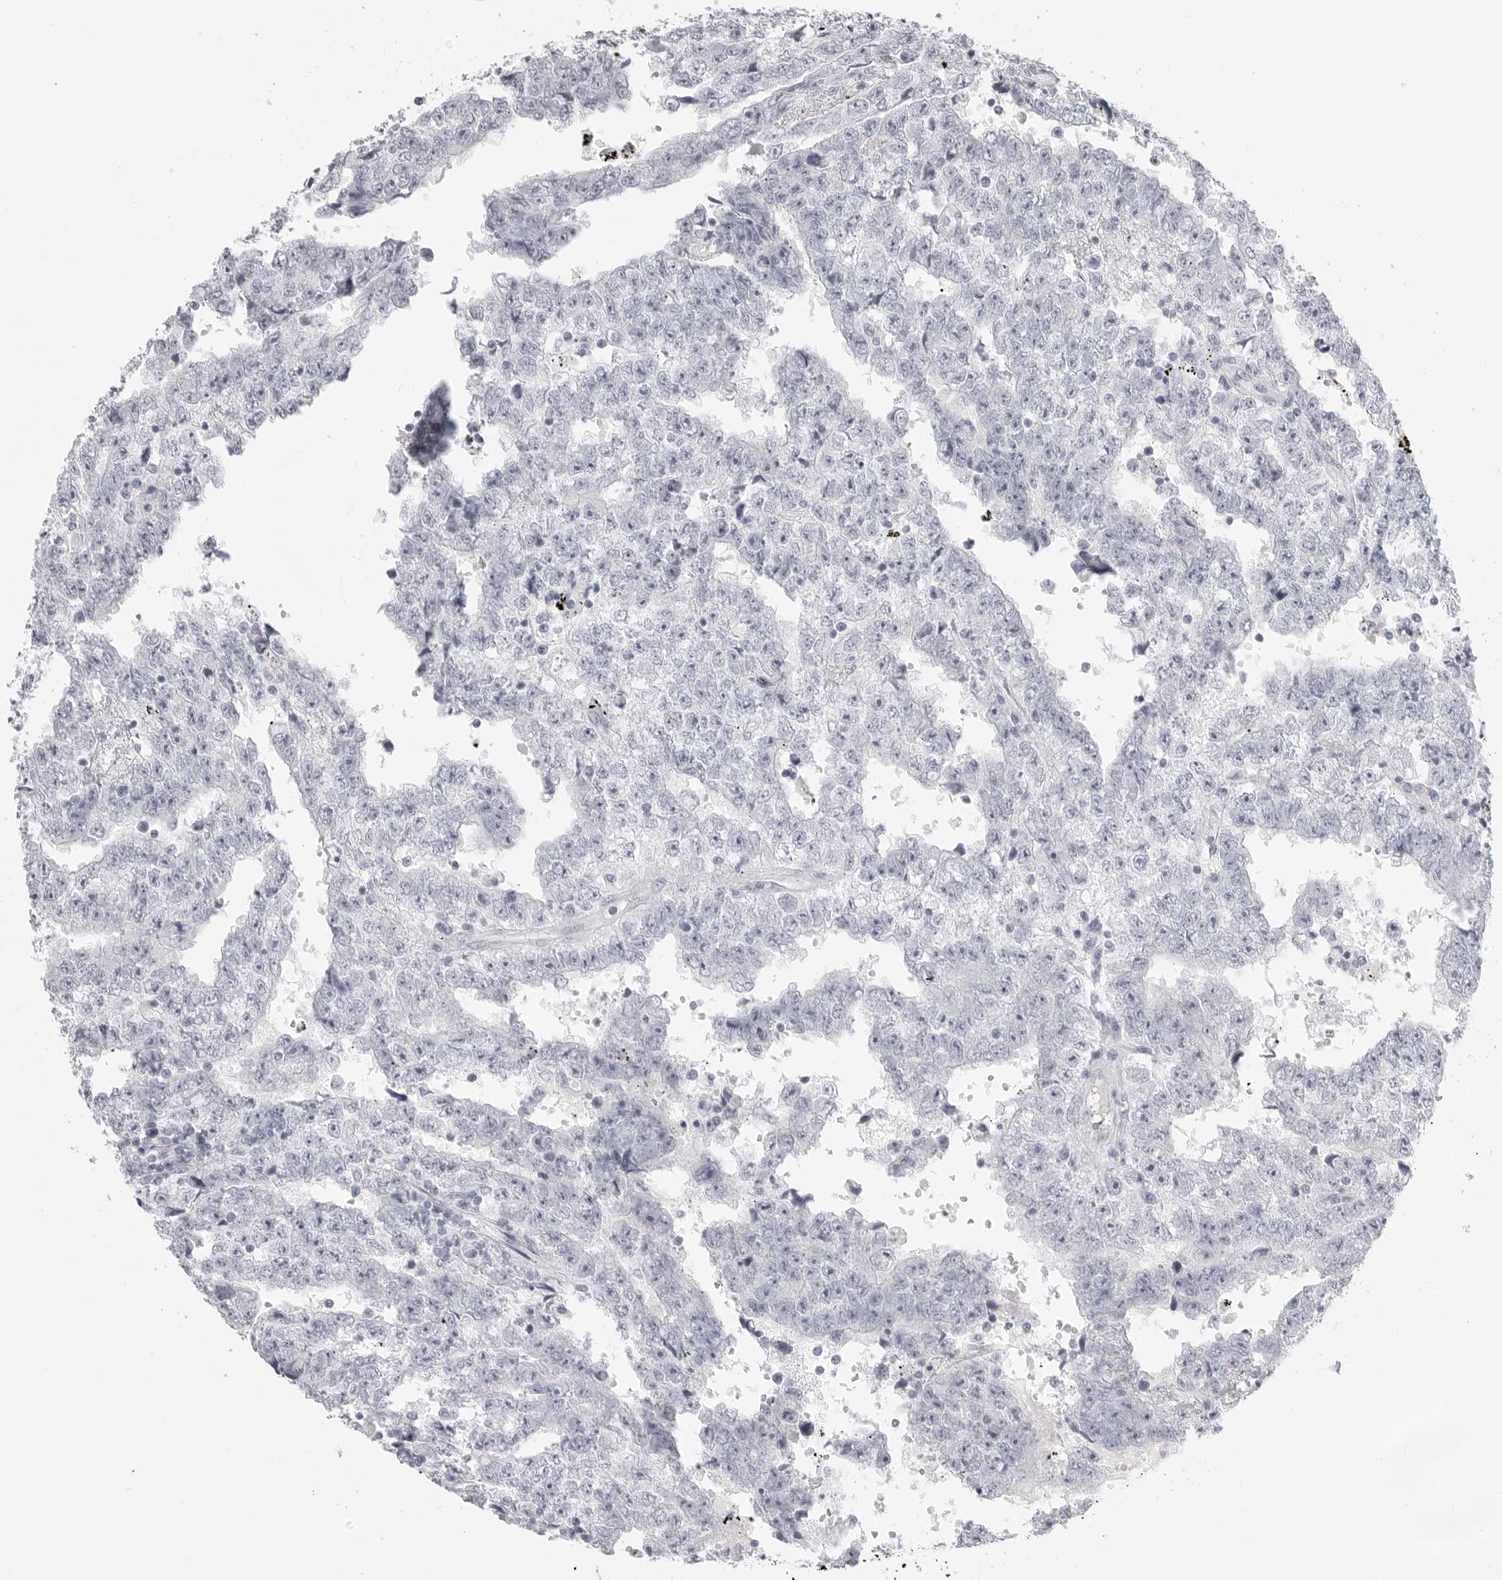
{"staining": {"intensity": "negative", "quantity": "none", "location": "none"}, "tissue": "testis cancer", "cell_type": "Tumor cells", "image_type": "cancer", "snomed": [{"axis": "morphology", "description": "Carcinoma, Embryonal, NOS"}, {"axis": "topography", "description": "Testis"}], "caption": "Immunohistochemistry (IHC) of human testis embryonal carcinoma reveals no staining in tumor cells.", "gene": "HMGCS2", "patient": {"sex": "male", "age": 25}}